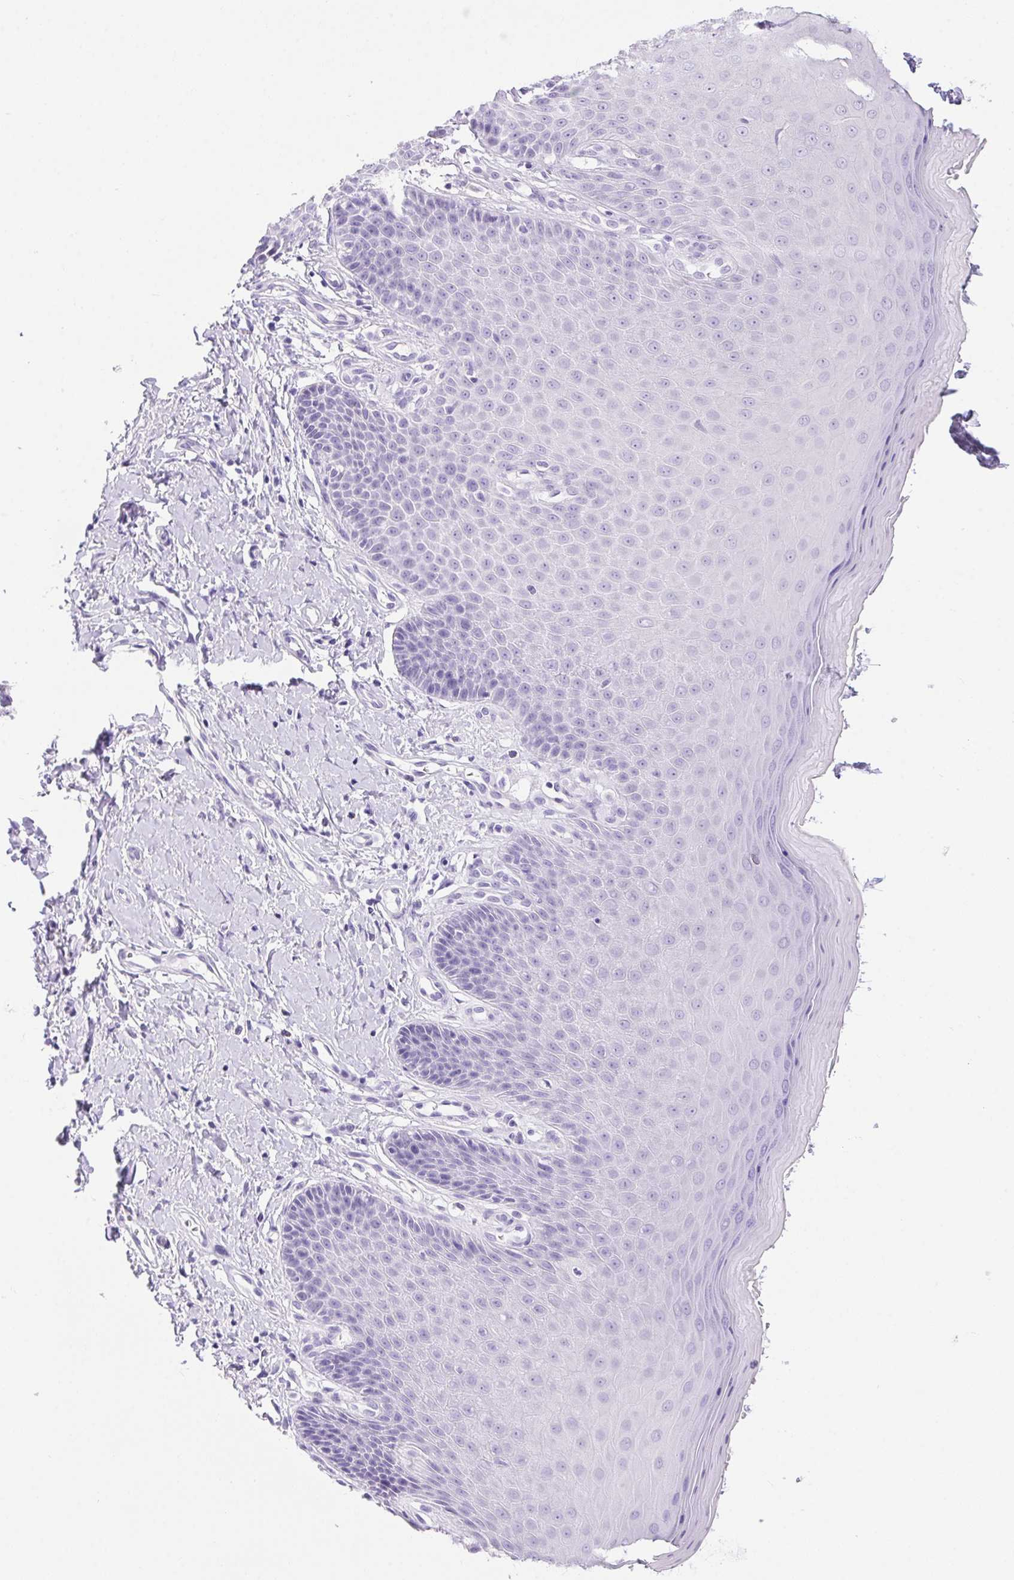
{"staining": {"intensity": "negative", "quantity": "none", "location": "none"}, "tissue": "vagina", "cell_type": "Squamous epithelial cells", "image_type": "normal", "snomed": [{"axis": "morphology", "description": "Normal tissue, NOS"}, {"axis": "topography", "description": "Vagina"}], "caption": "Vagina was stained to show a protein in brown. There is no significant positivity in squamous epithelial cells.", "gene": "ERP27", "patient": {"sex": "female", "age": 83}}